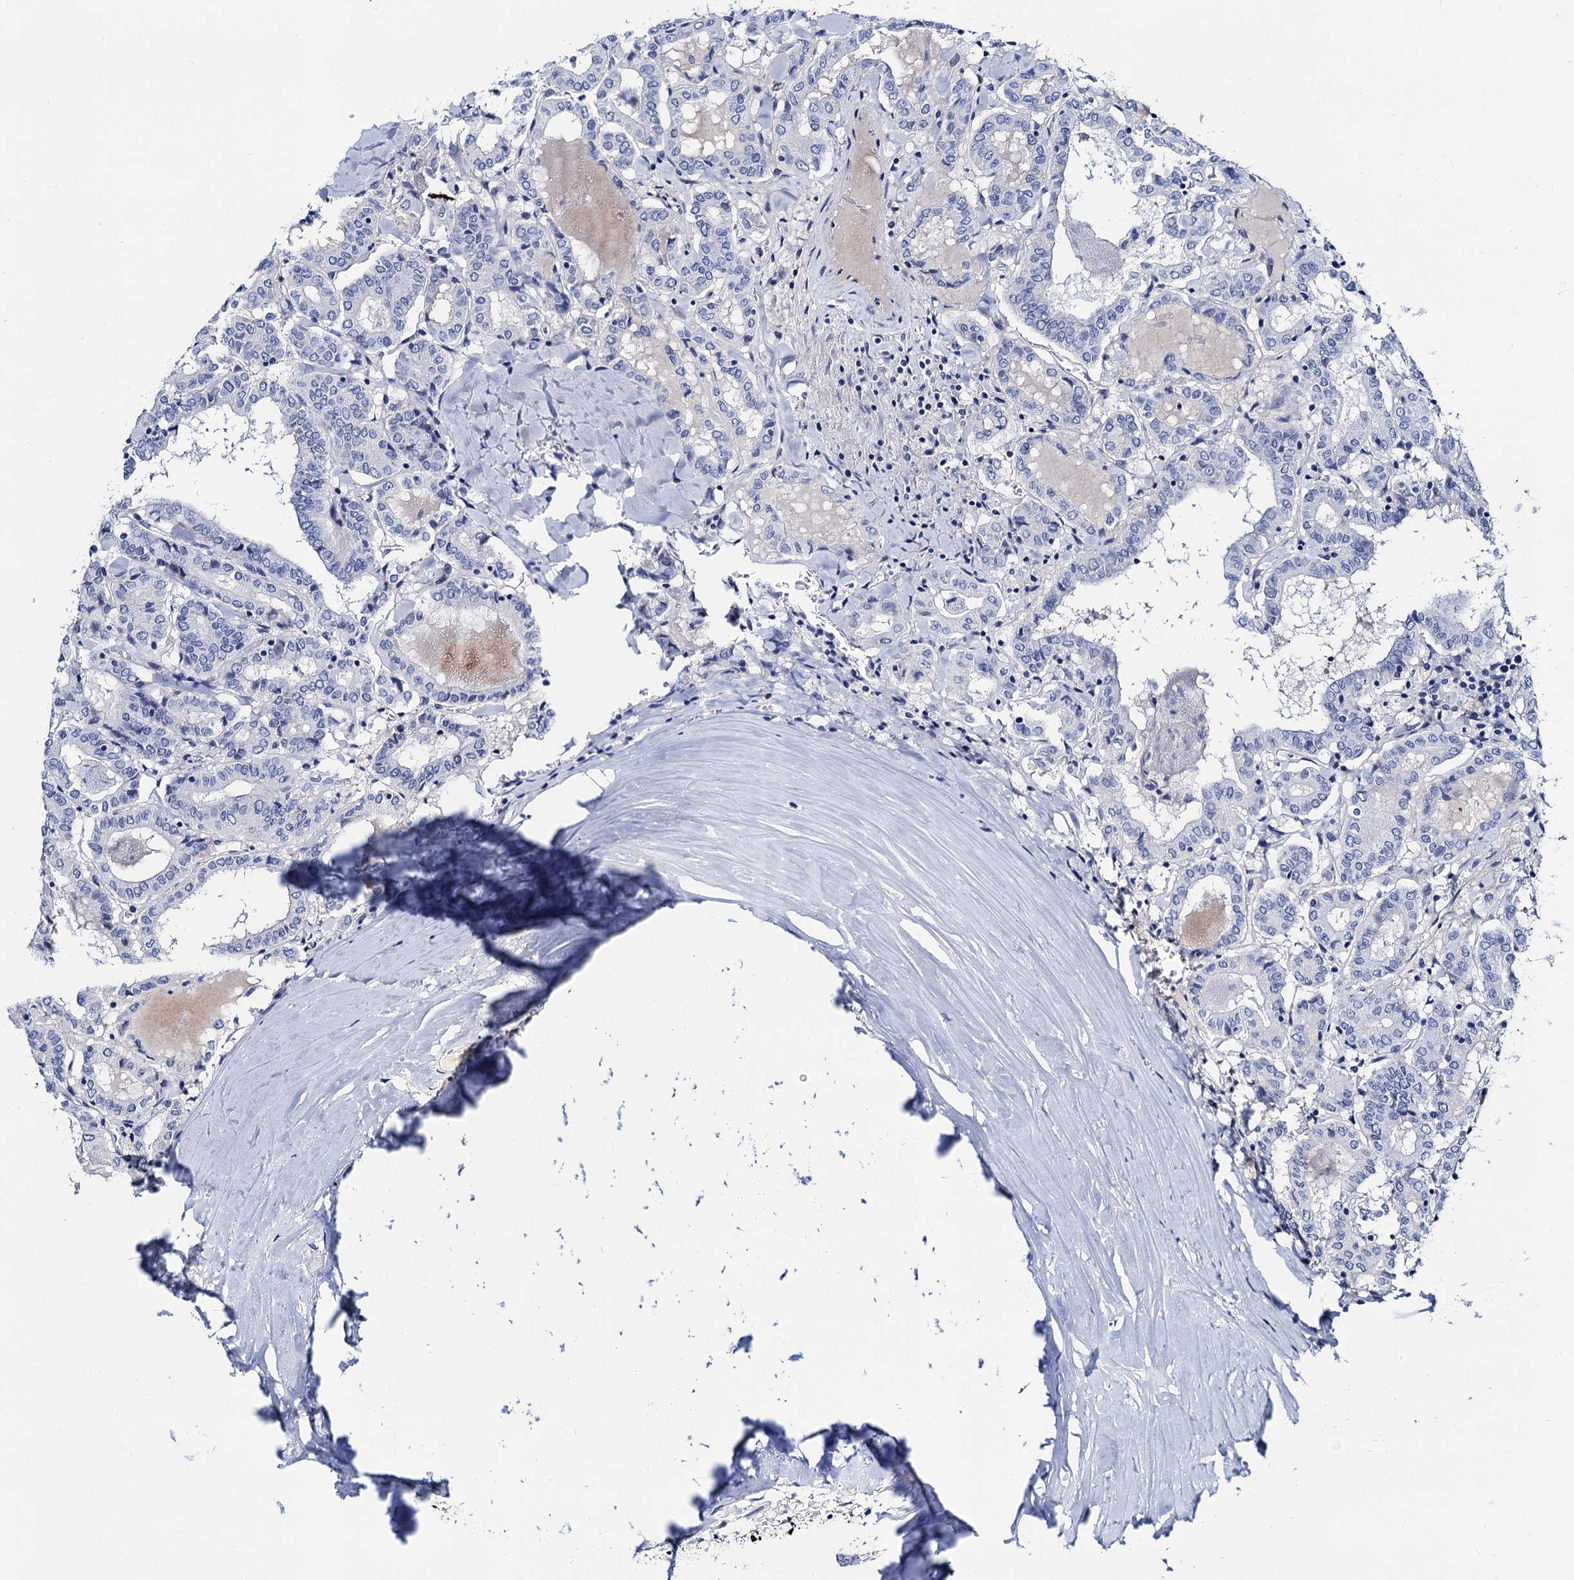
{"staining": {"intensity": "negative", "quantity": "none", "location": "none"}, "tissue": "thyroid cancer", "cell_type": "Tumor cells", "image_type": "cancer", "snomed": [{"axis": "morphology", "description": "Papillary adenocarcinoma, NOS"}, {"axis": "topography", "description": "Thyroid gland"}], "caption": "Immunohistochemistry (IHC) photomicrograph of neoplastic tissue: human thyroid papillary adenocarcinoma stained with DAB (3,3'-diaminobenzidine) shows no significant protein expression in tumor cells.", "gene": "LYPD3", "patient": {"sex": "female", "age": 72}}